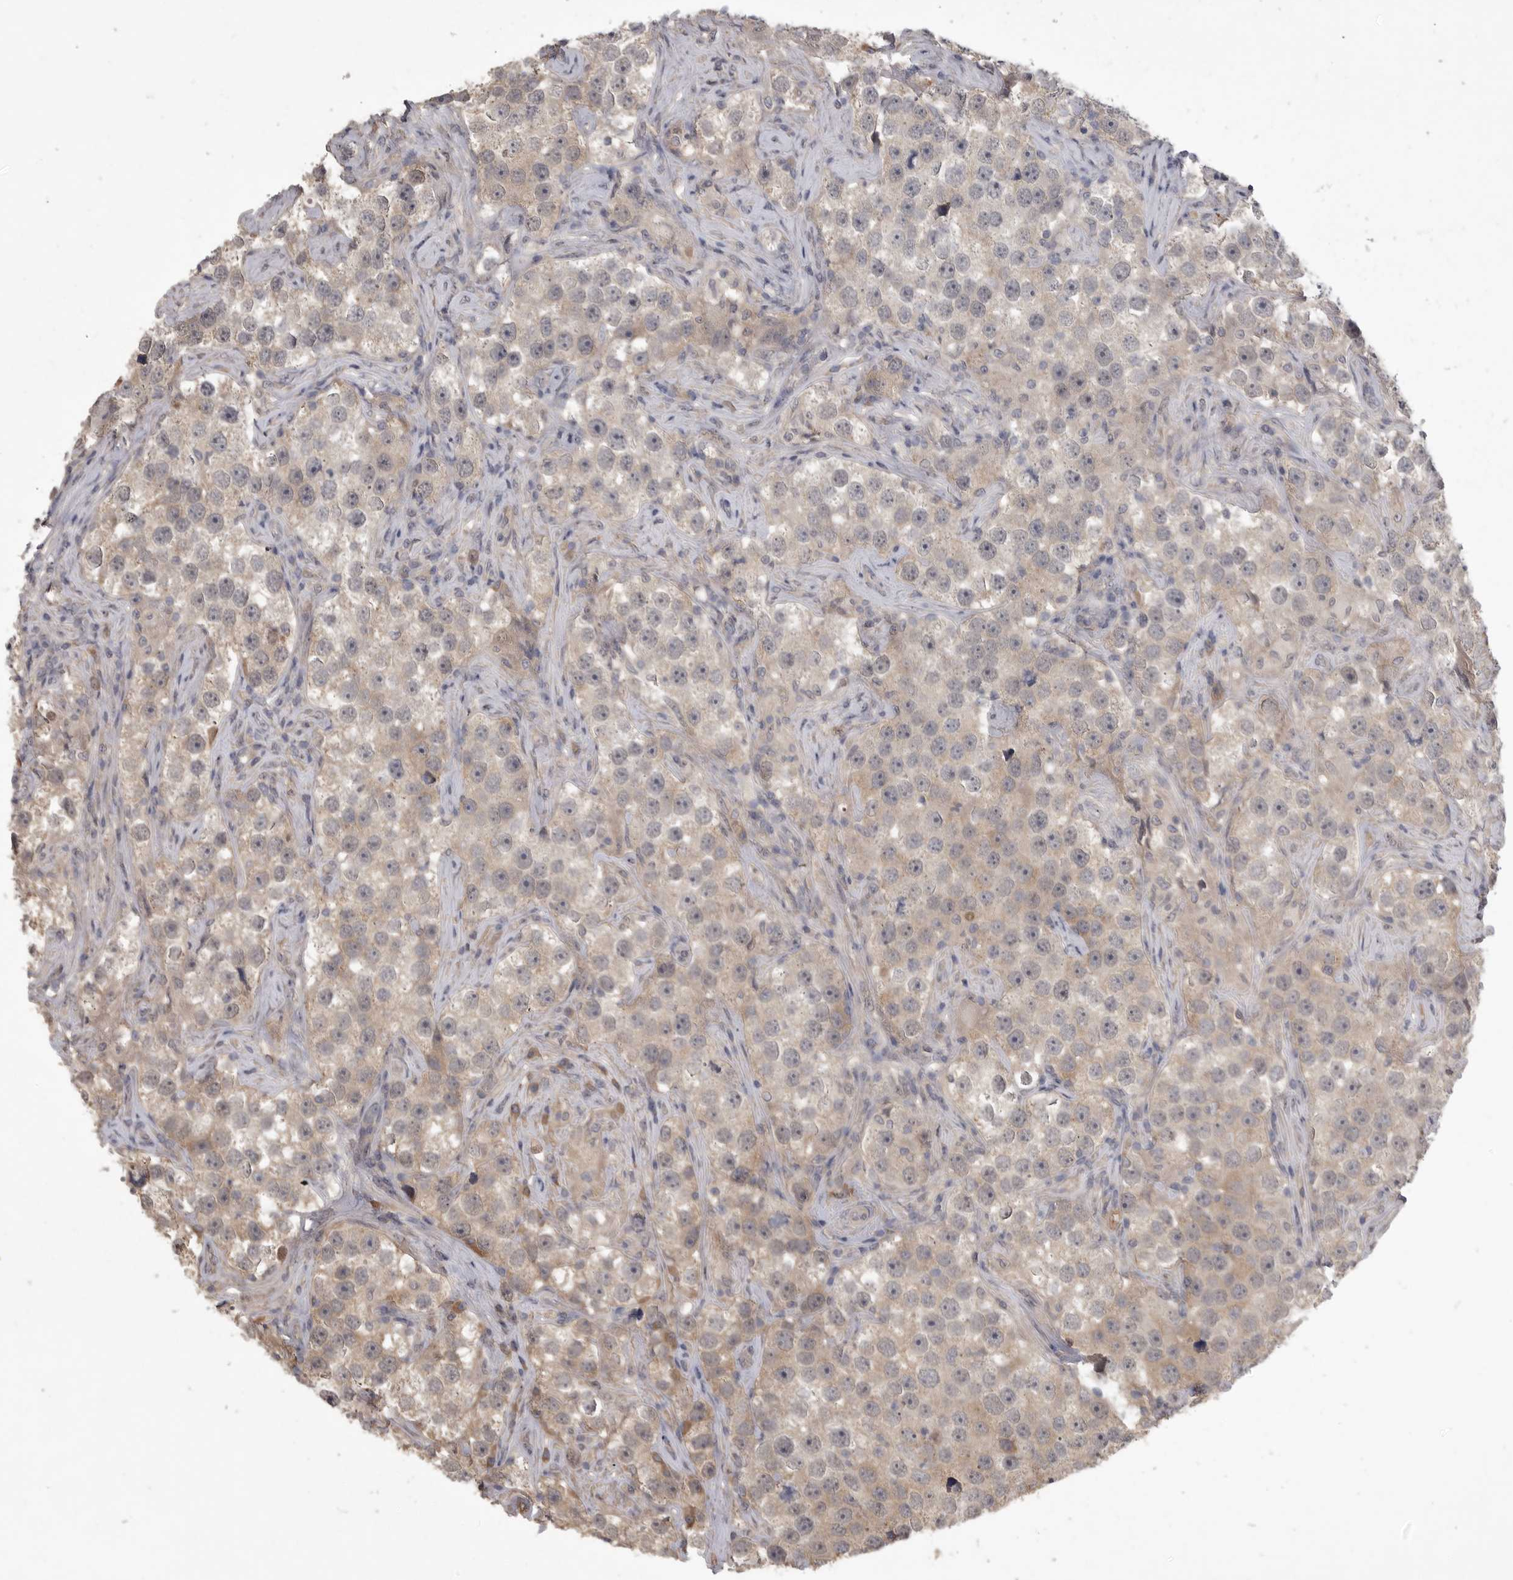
{"staining": {"intensity": "weak", "quantity": "25%-75%", "location": "cytoplasmic/membranous"}, "tissue": "testis cancer", "cell_type": "Tumor cells", "image_type": "cancer", "snomed": [{"axis": "morphology", "description": "Seminoma, NOS"}, {"axis": "topography", "description": "Testis"}], "caption": "Tumor cells exhibit low levels of weak cytoplasmic/membranous positivity in about 25%-75% of cells in testis cancer (seminoma).", "gene": "ZNF114", "patient": {"sex": "male", "age": 49}}